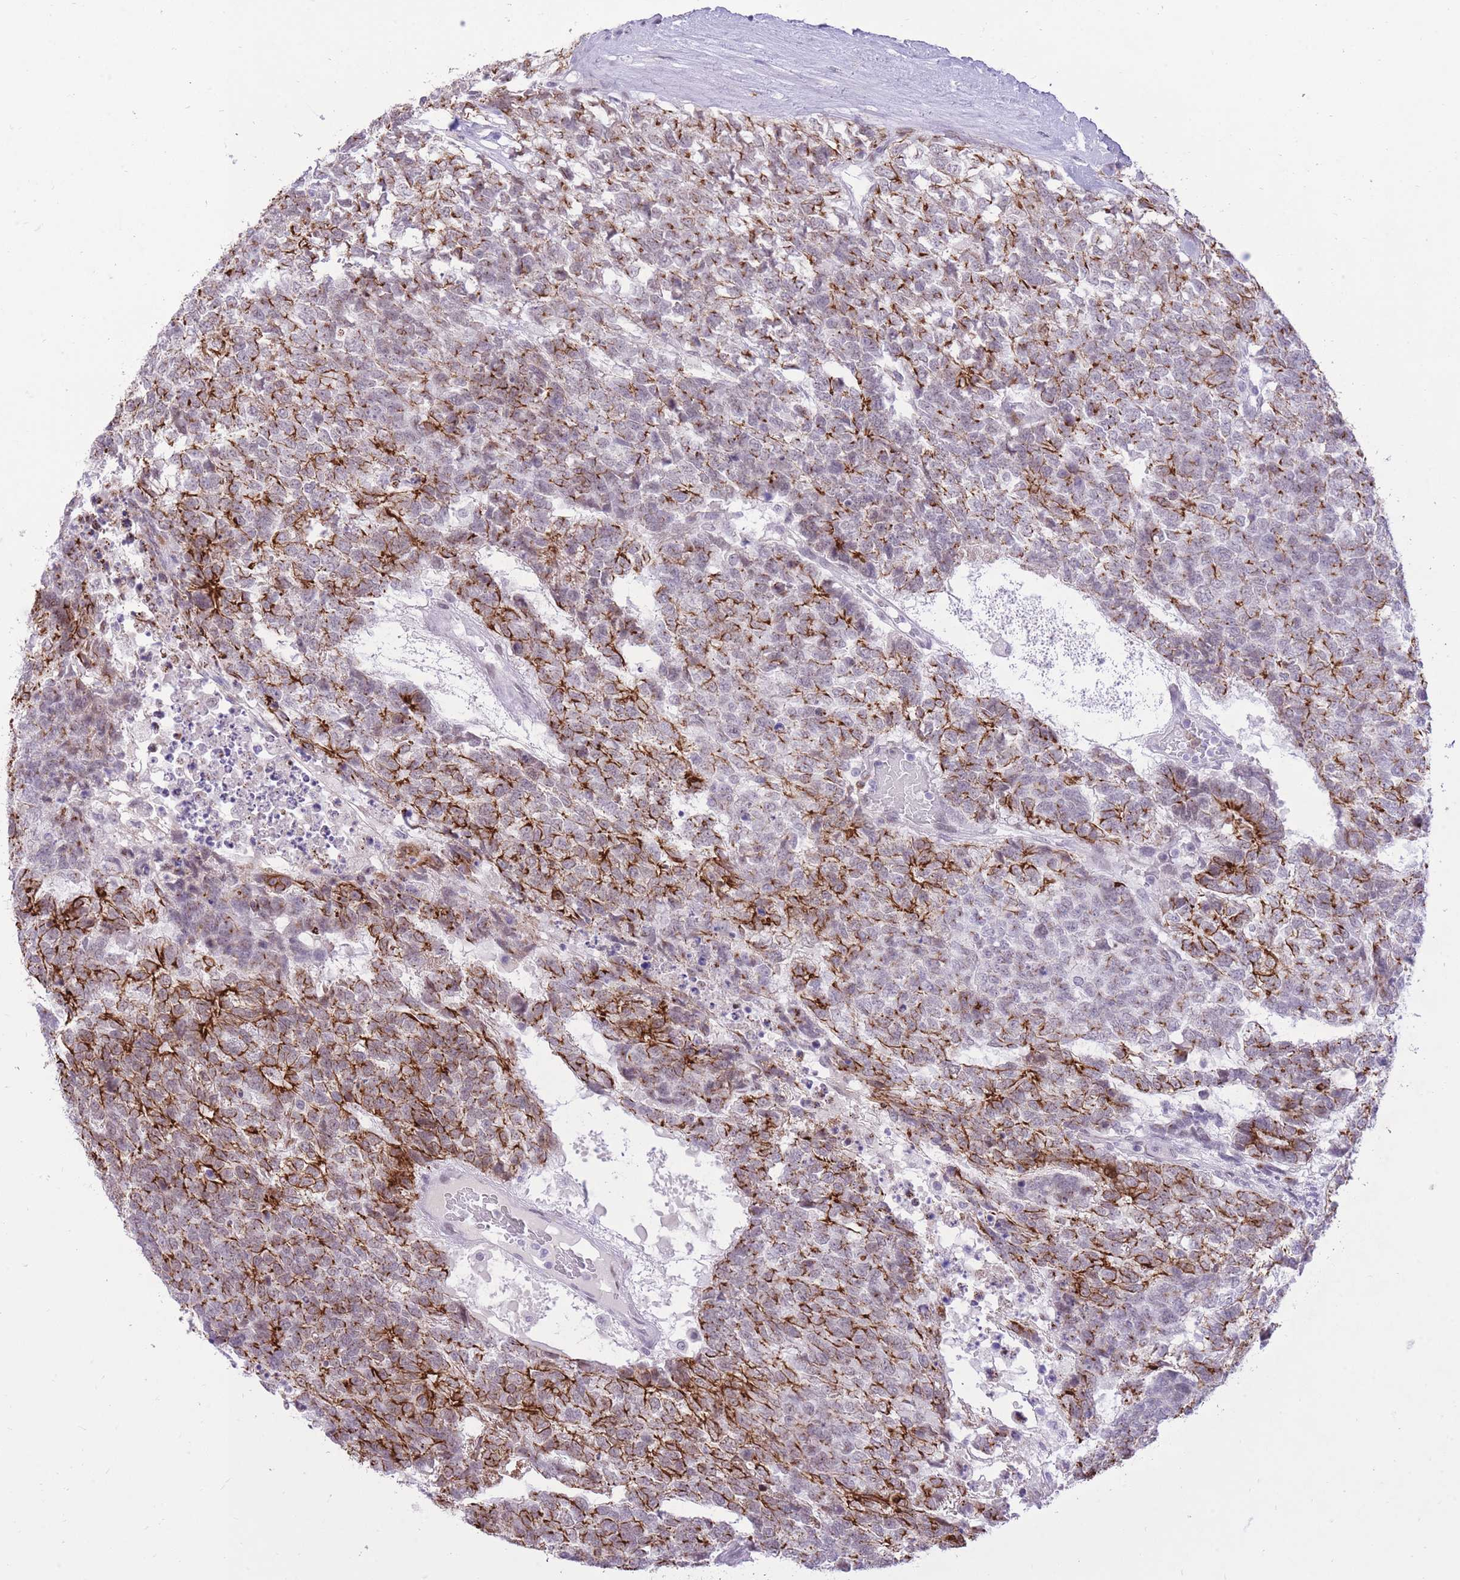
{"staining": {"intensity": "strong", "quantity": "25%-75%", "location": "cytoplasmic/membranous"}, "tissue": "testis cancer", "cell_type": "Tumor cells", "image_type": "cancer", "snomed": [{"axis": "morphology", "description": "Carcinoma, Embryonal, NOS"}, {"axis": "topography", "description": "Testis"}], "caption": "A brown stain highlights strong cytoplasmic/membranous expression of a protein in human testis cancer (embryonal carcinoma) tumor cells.", "gene": "MEIS3", "patient": {"sex": "male", "age": 23}}